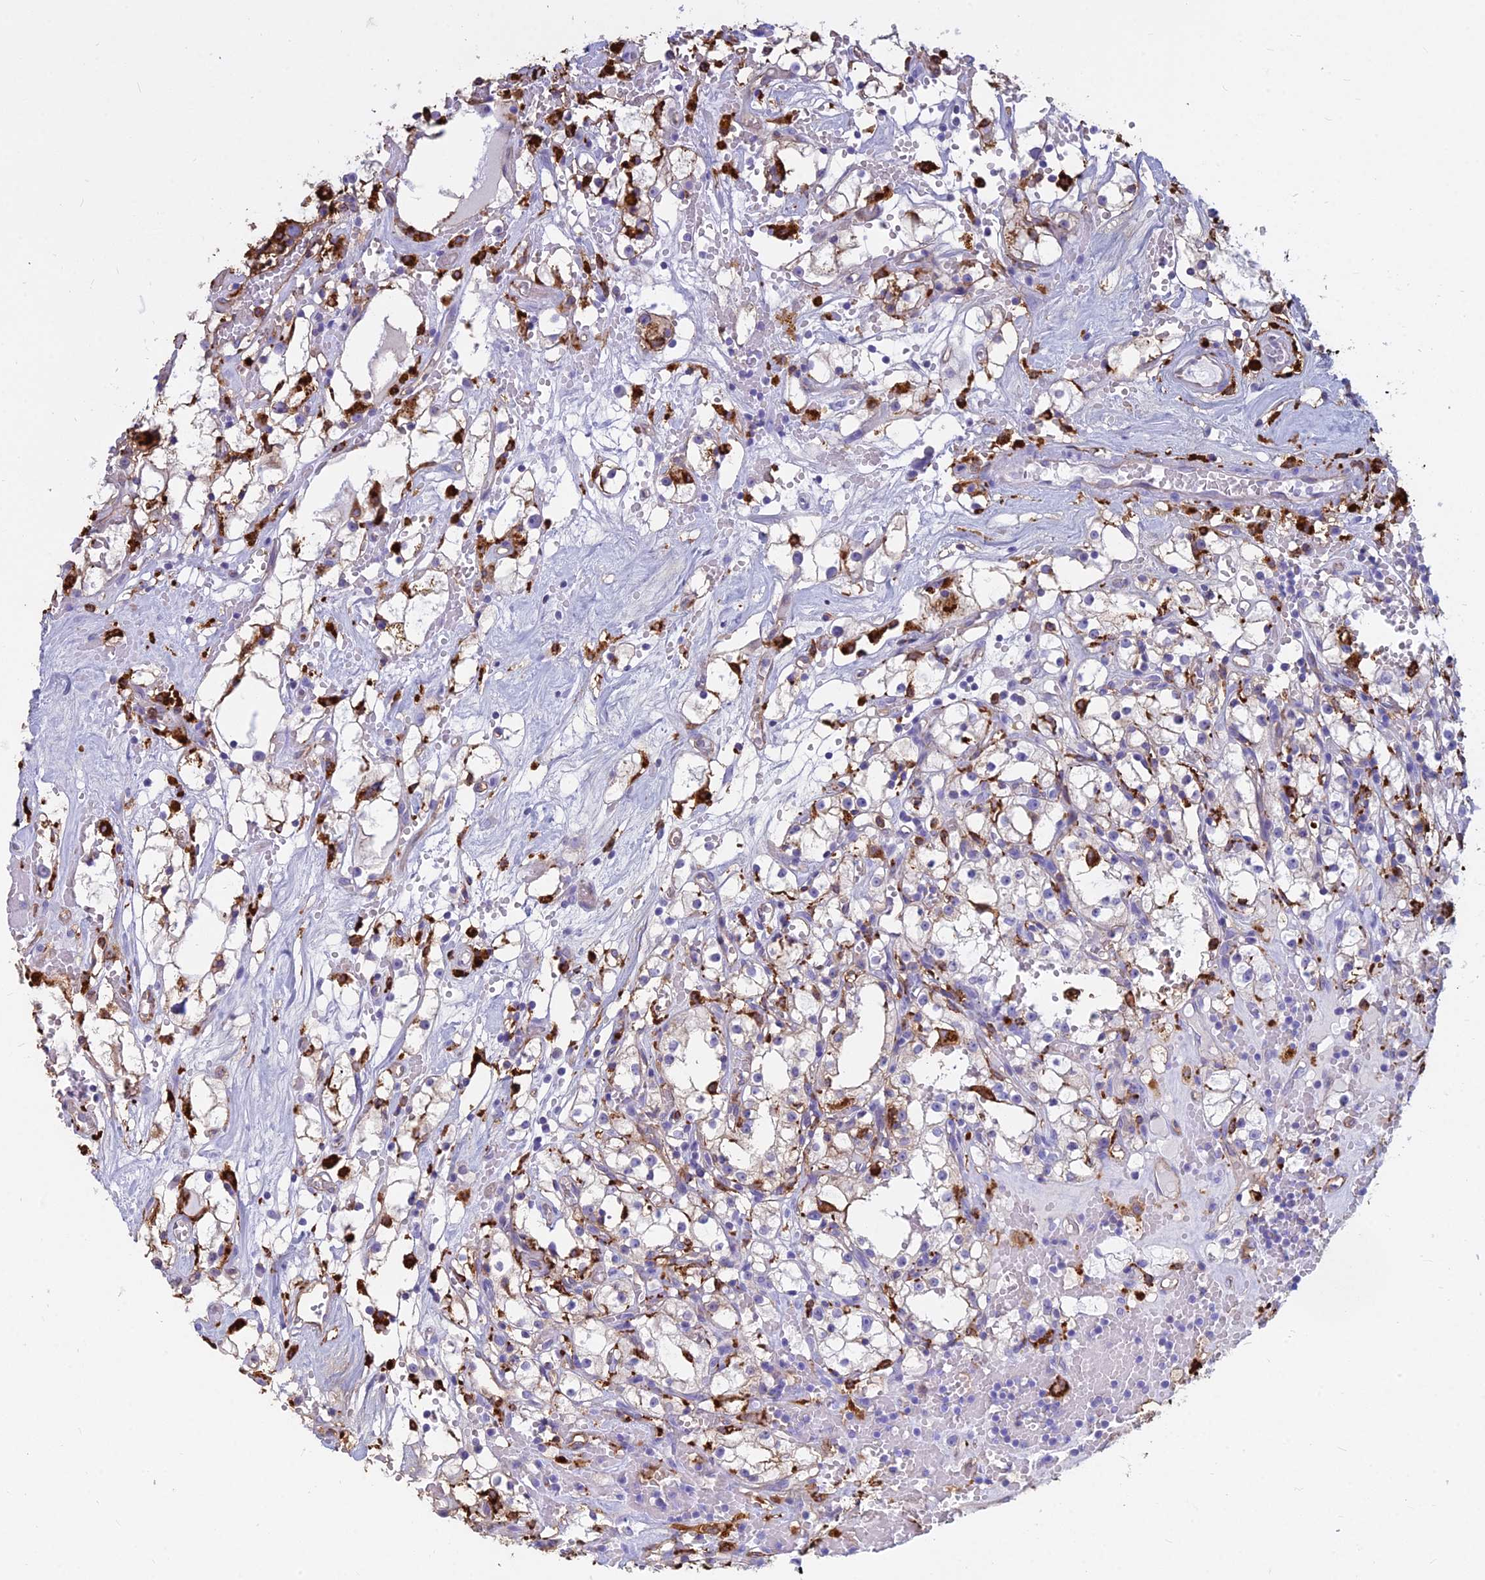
{"staining": {"intensity": "weak", "quantity": "<25%", "location": "cytoplasmic/membranous"}, "tissue": "renal cancer", "cell_type": "Tumor cells", "image_type": "cancer", "snomed": [{"axis": "morphology", "description": "Adenocarcinoma, NOS"}, {"axis": "topography", "description": "Kidney"}], "caption": "Tumor cells are negative for protein expression in human adenocarcinoma (renal). (DAB (3,3'-diaminobenzidine) immunohistochemistry with hematoxylin counter stain).", "gene": "HLA-DRB1", "patient": {"sex": "male", "age": 56}}